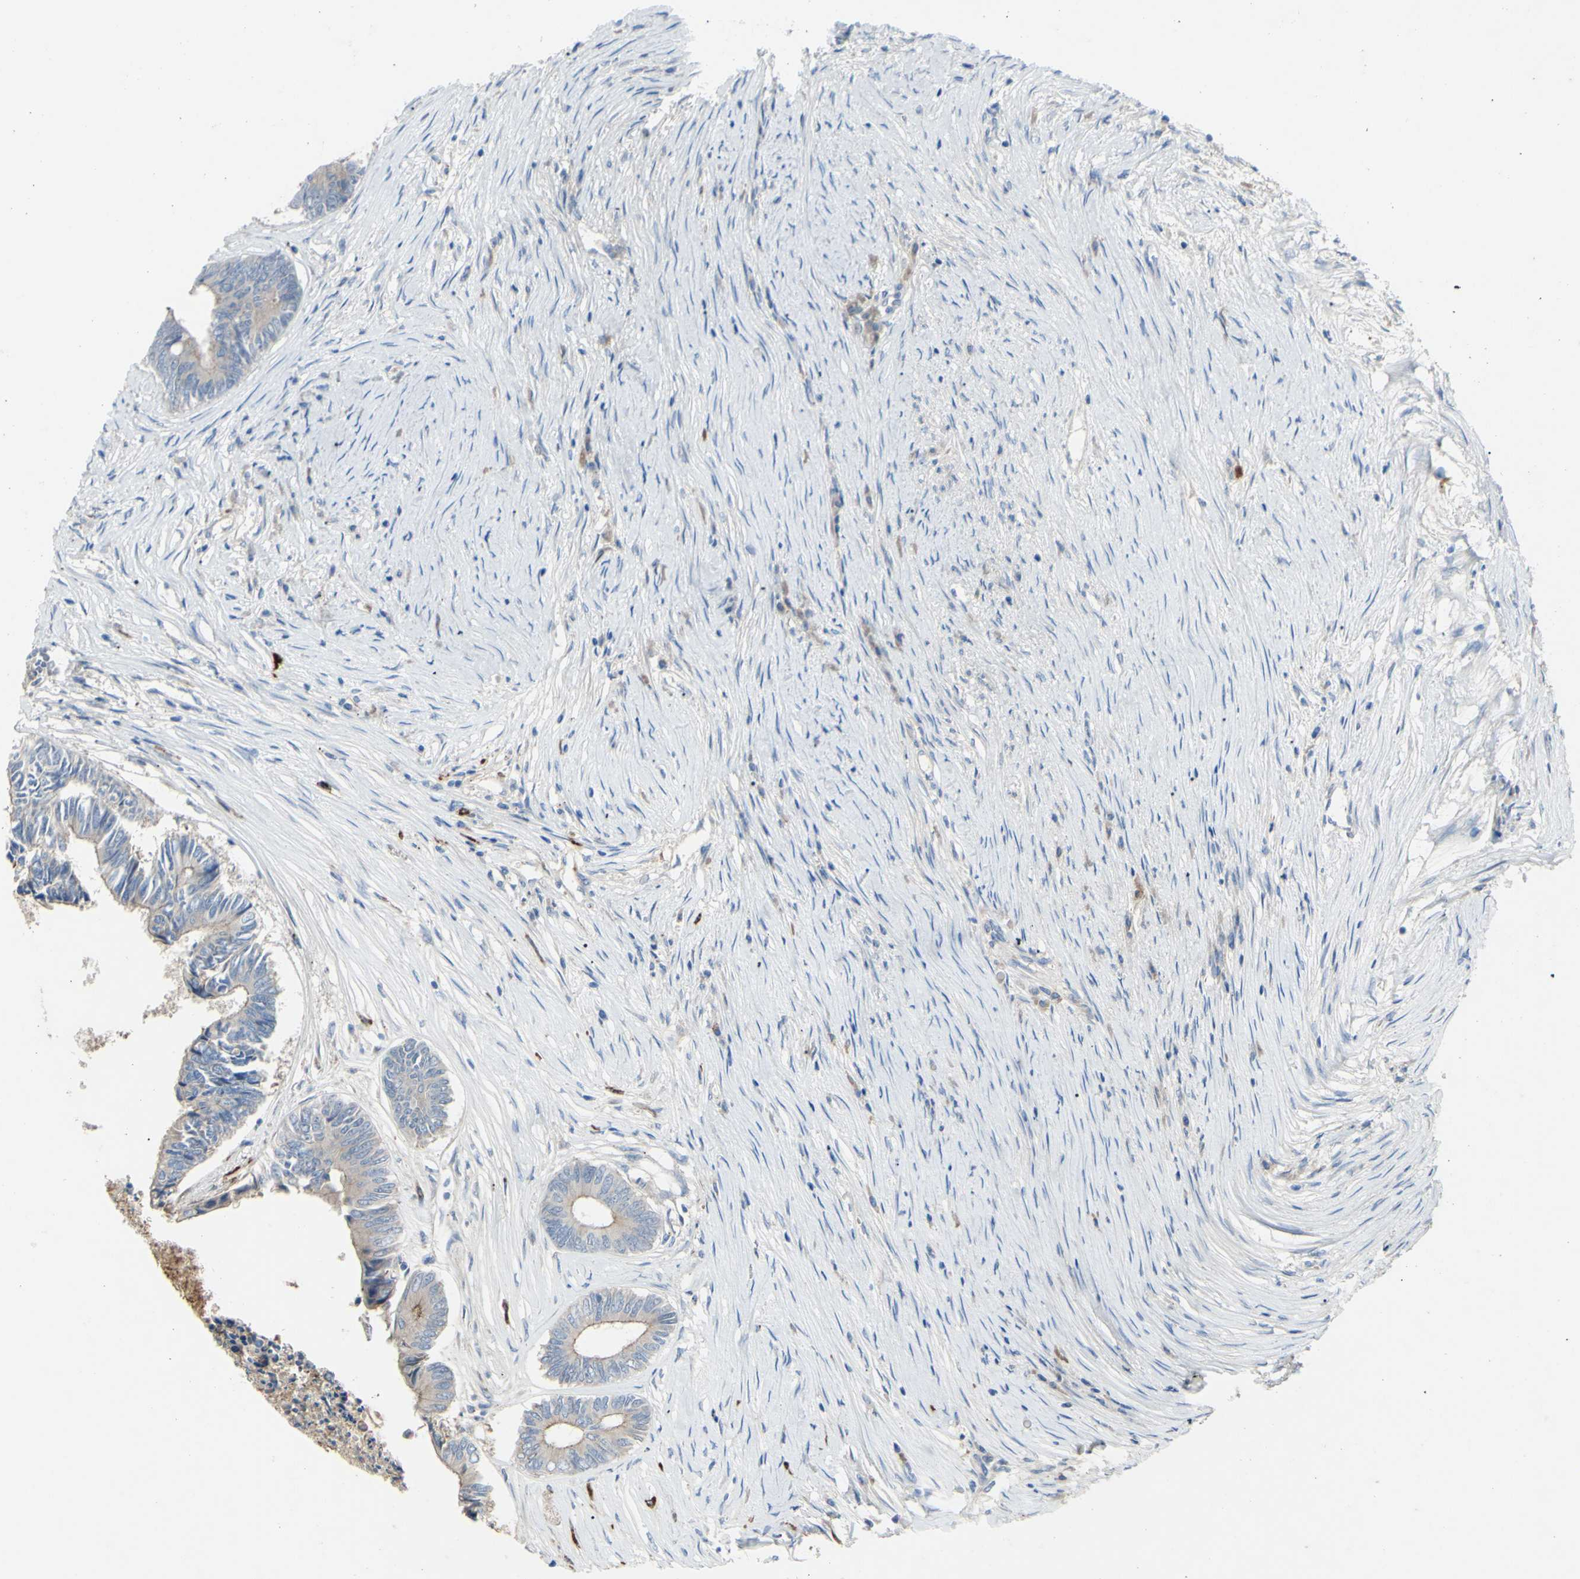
{"staining": {"intensity": "moderate", "quantity": "<25%", "location": "cytoplasmic/membranous"}, "tissue": "colorectal cancer", "cell_type": "Tumor cells", "image_type": "cancer", "snomed": [{"axis": "morphology", "description": "Adenocarcinoma, NOS"}, {"axis": "topography", "description": "Rectum"}], "caption": "Immunohistochemistry micrograph of colorectal cancer (adenocarcinoma) stained for a protein (brown), which shows low levels of moderate cytoplasmic/membranous expression in about <25% of tumor cells.", "gene": "TMEM59L", "patient": {"sex": "male", "age": 63}}